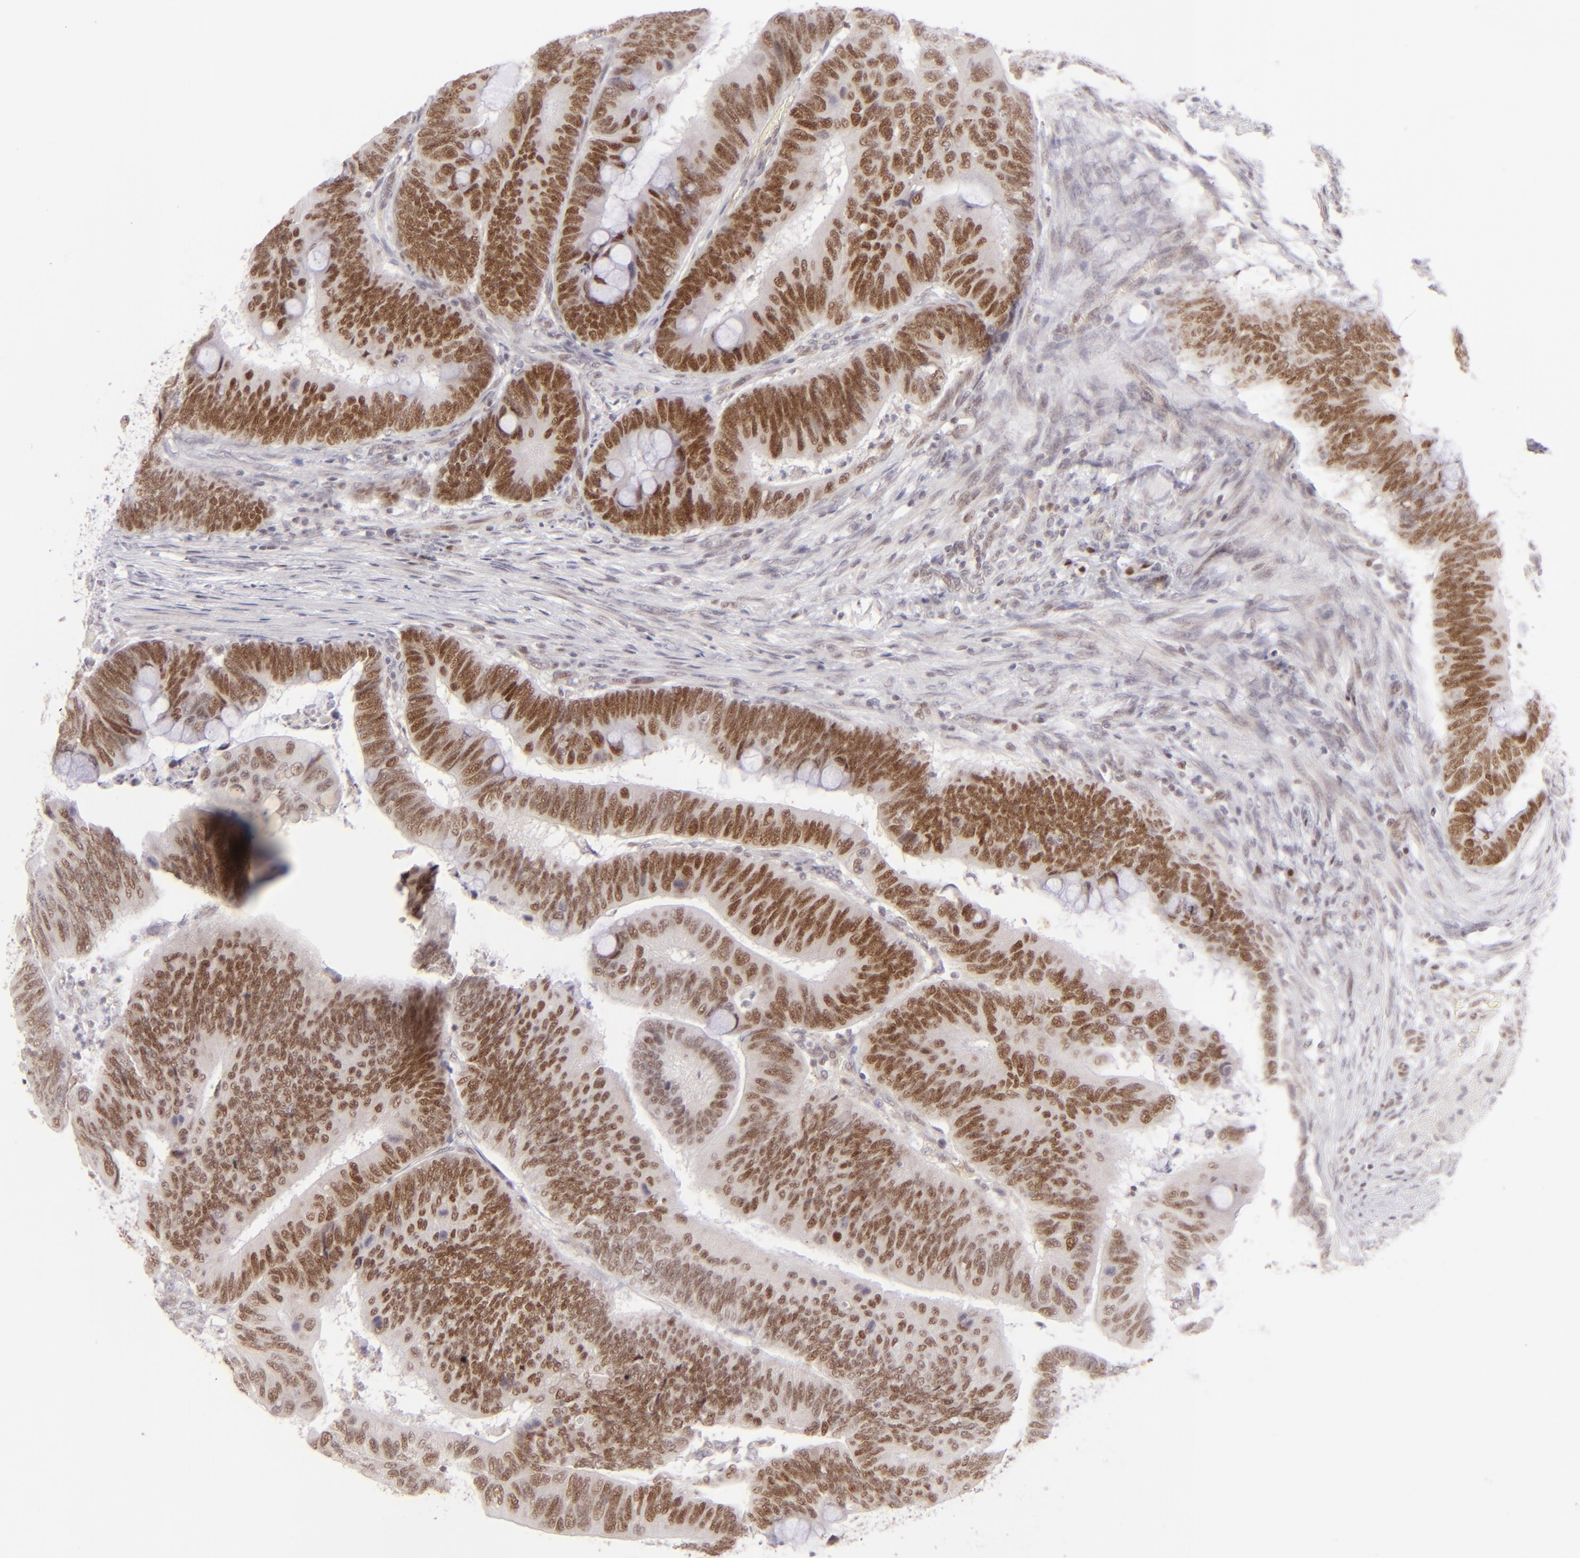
{"staining": {"intensity": "strong", "quantity": ">75%", "location": "nuclear"}, "tissue": "colorectal cancer", "cell_type": "Tumor cells", "image_type": "cancer", "snomed": [{"axis": "morphology", "description": "Normal tissue, NOS"}, {"axis": "morphology", "description": "Adenocarcinoma, NOS"}, {"axis": "topography", "description": "Rectum"}], "caption": "Strong nuclear protein staining is present in approximately >75% of tumor cells in adenocarcinoma (colorectal).", "gene": "POU2F1", "patient": {"sex": "male", "age": 92}}